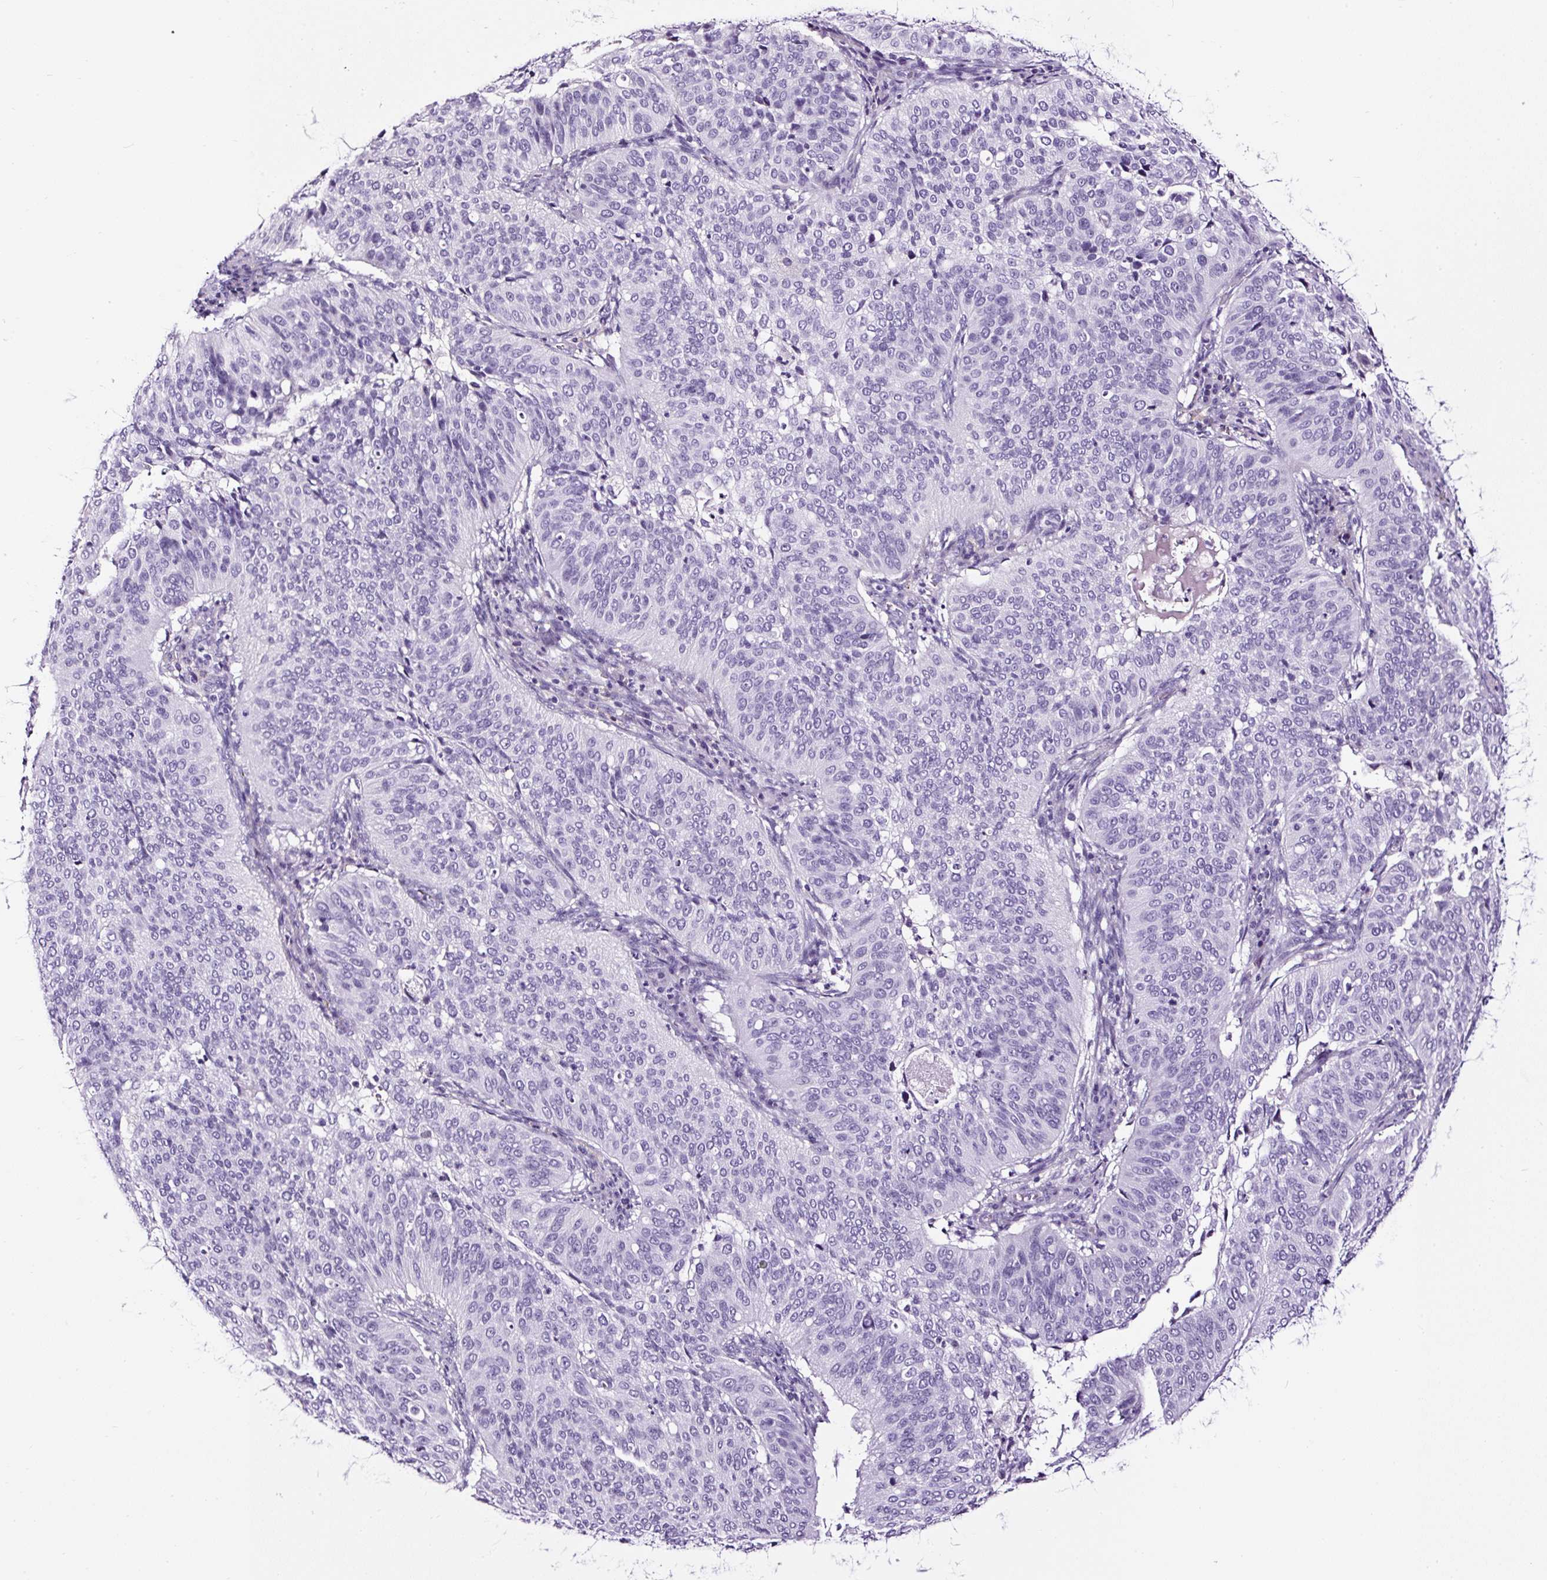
{"staining": {"intensity": "negative", "quantity": "none", "location": "none"}, "tissue": "cervical cancer", "cell_type": "Tumor cells", "image_type": "cancer", "snomed": [{"axis": "morphology", "description": "Normal tissue, NOS"}, {"axis": "morphology", "description": "Squamous cell carcinoma, NOS"}, {"axis": "topography", "description": "Cervix"}], "caption": "This is an immunohistochemistry image of human cervical squamous cell carcinoma. There is no expression in tumor cells.", "gene": "NPHS2", "patient": {"sex": "female", "age": 39}}